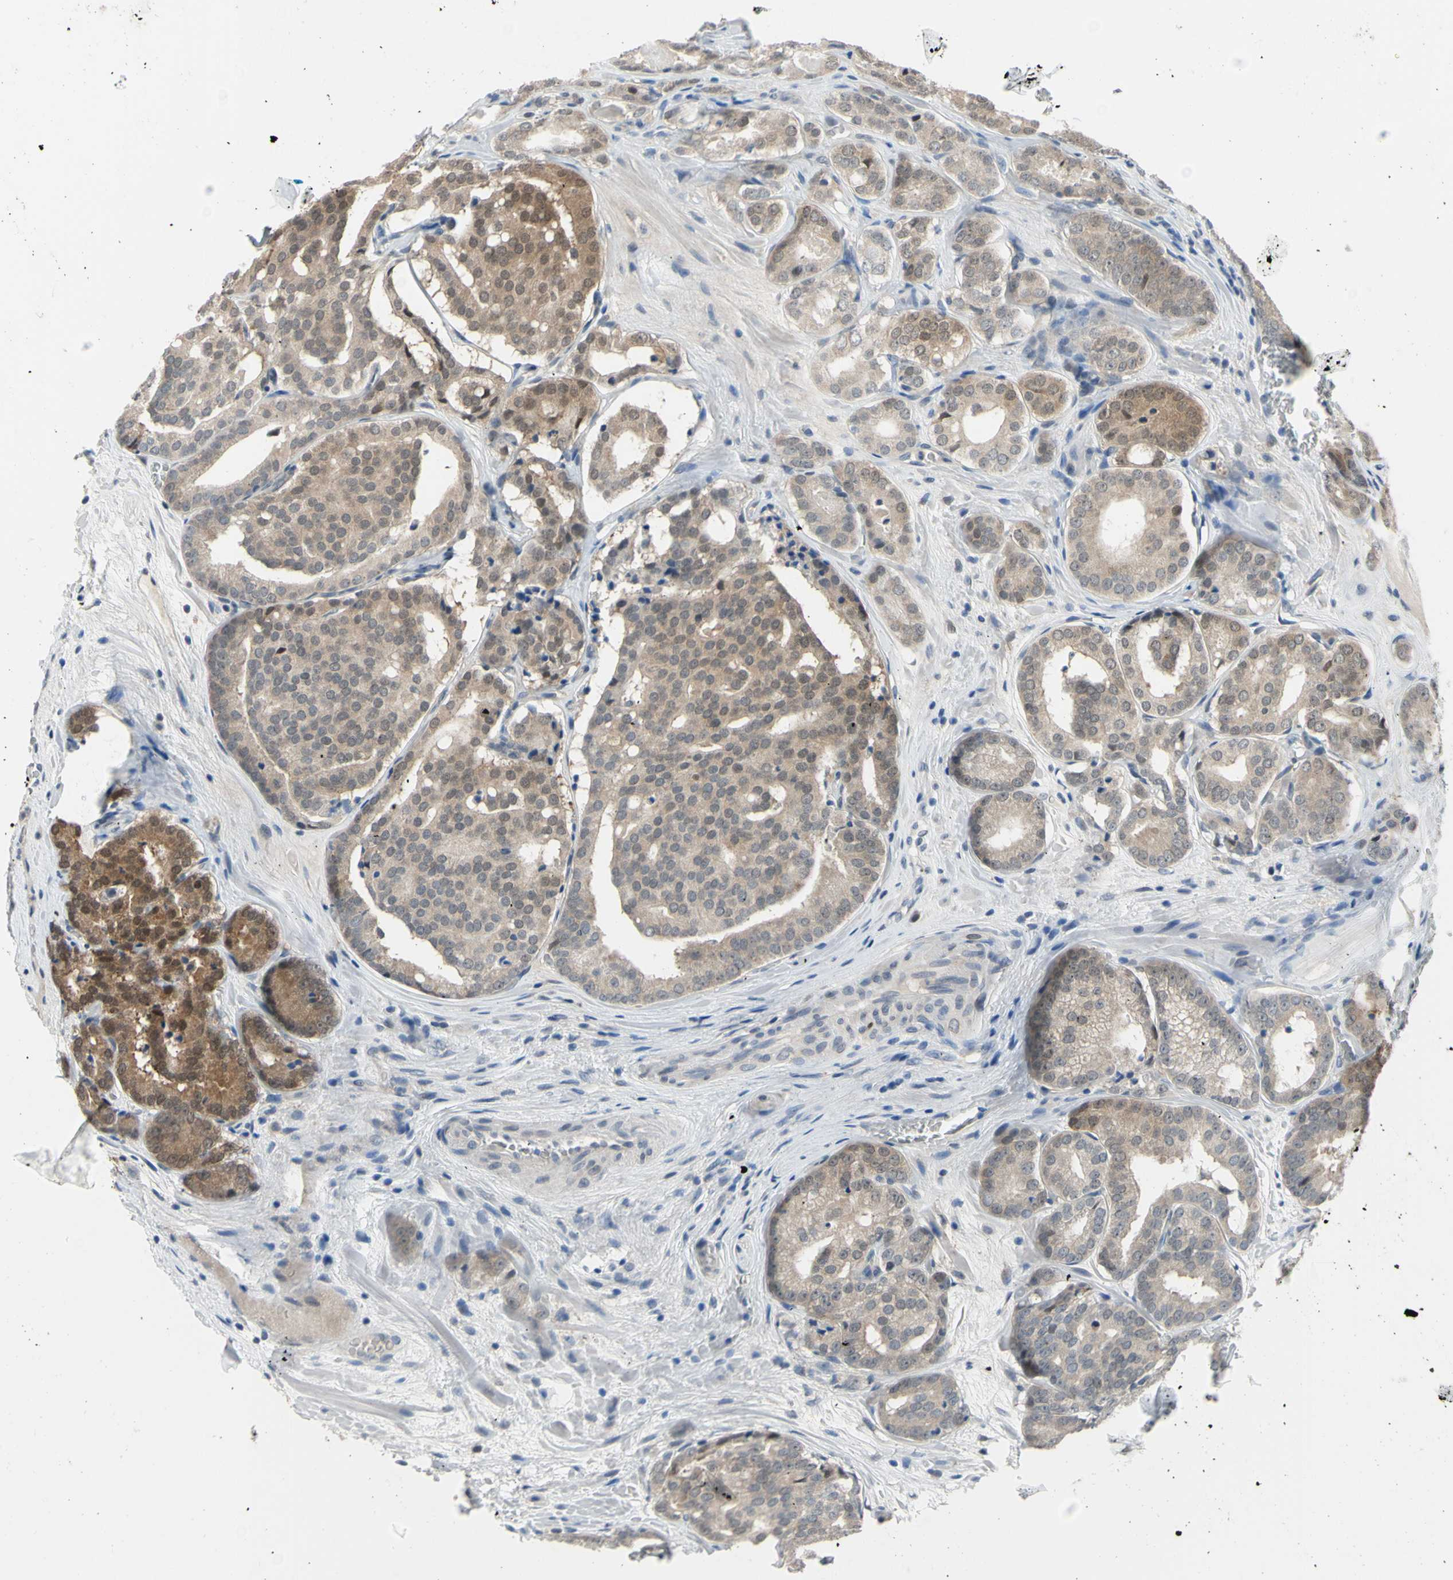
{"staining": {"intensity": "moderate", "quantity": "25%-75%", "location": "cytoplasmic/membranous"}, "tissue": "prostate cancer", "cell_type": "Tumor cells", "image_type": "cancer", "snomed": [{"axis": "morphology", "description": "Adenocarcinoma, High grade"}, {"axis": "topography", "description": "Prostate"}], "caption": "Immunohistochemical staining of human prostate cancer displays medium levels of moderate cytoplasmic/membranous positivity in about 25%-75% of tumor cells.", "gene": "HSPA4", "patient": {"sex": "male", "age": 64}}